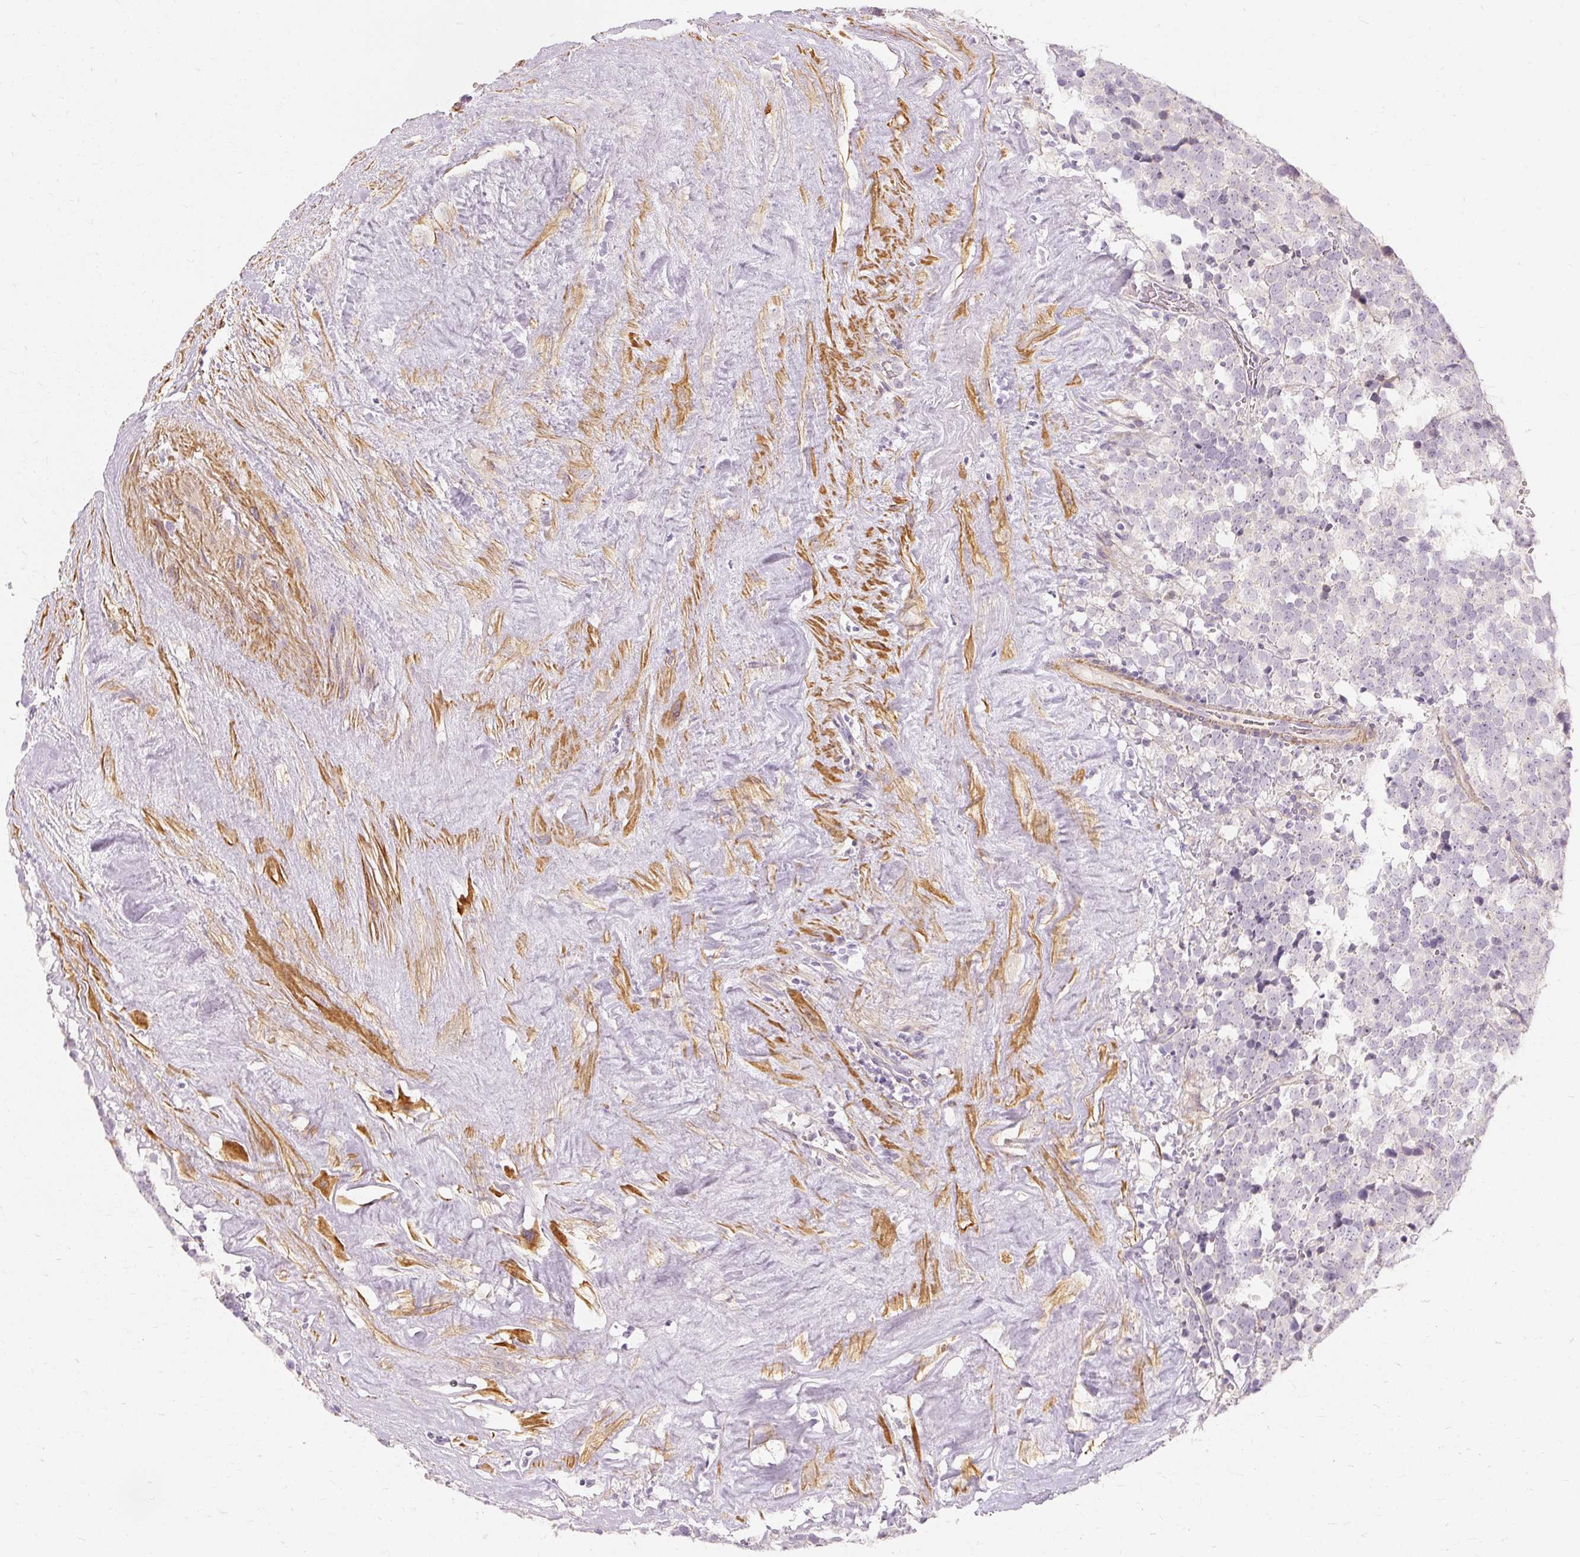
{"staining": {"intensity": "negative", "quantity": "none", "location": "none"}, "tissue": "testis cancer", "cell_type": "Tumor cells", "image_type": "cancer", "snomed": [{"axis": "morphology", "description": "Seminoma, NOS"}, {"axis": "topography", "description": "Testis"}], "caption": "A histopathology image of testis cancer (seminoma) stained for a protein shows no brown staining in tumor cells. (Brightfield microscopy of DAB immunohistochemistry at high magnification).", "gene": "CAPN3", "patient": {"sex": "male", "age": 71}}